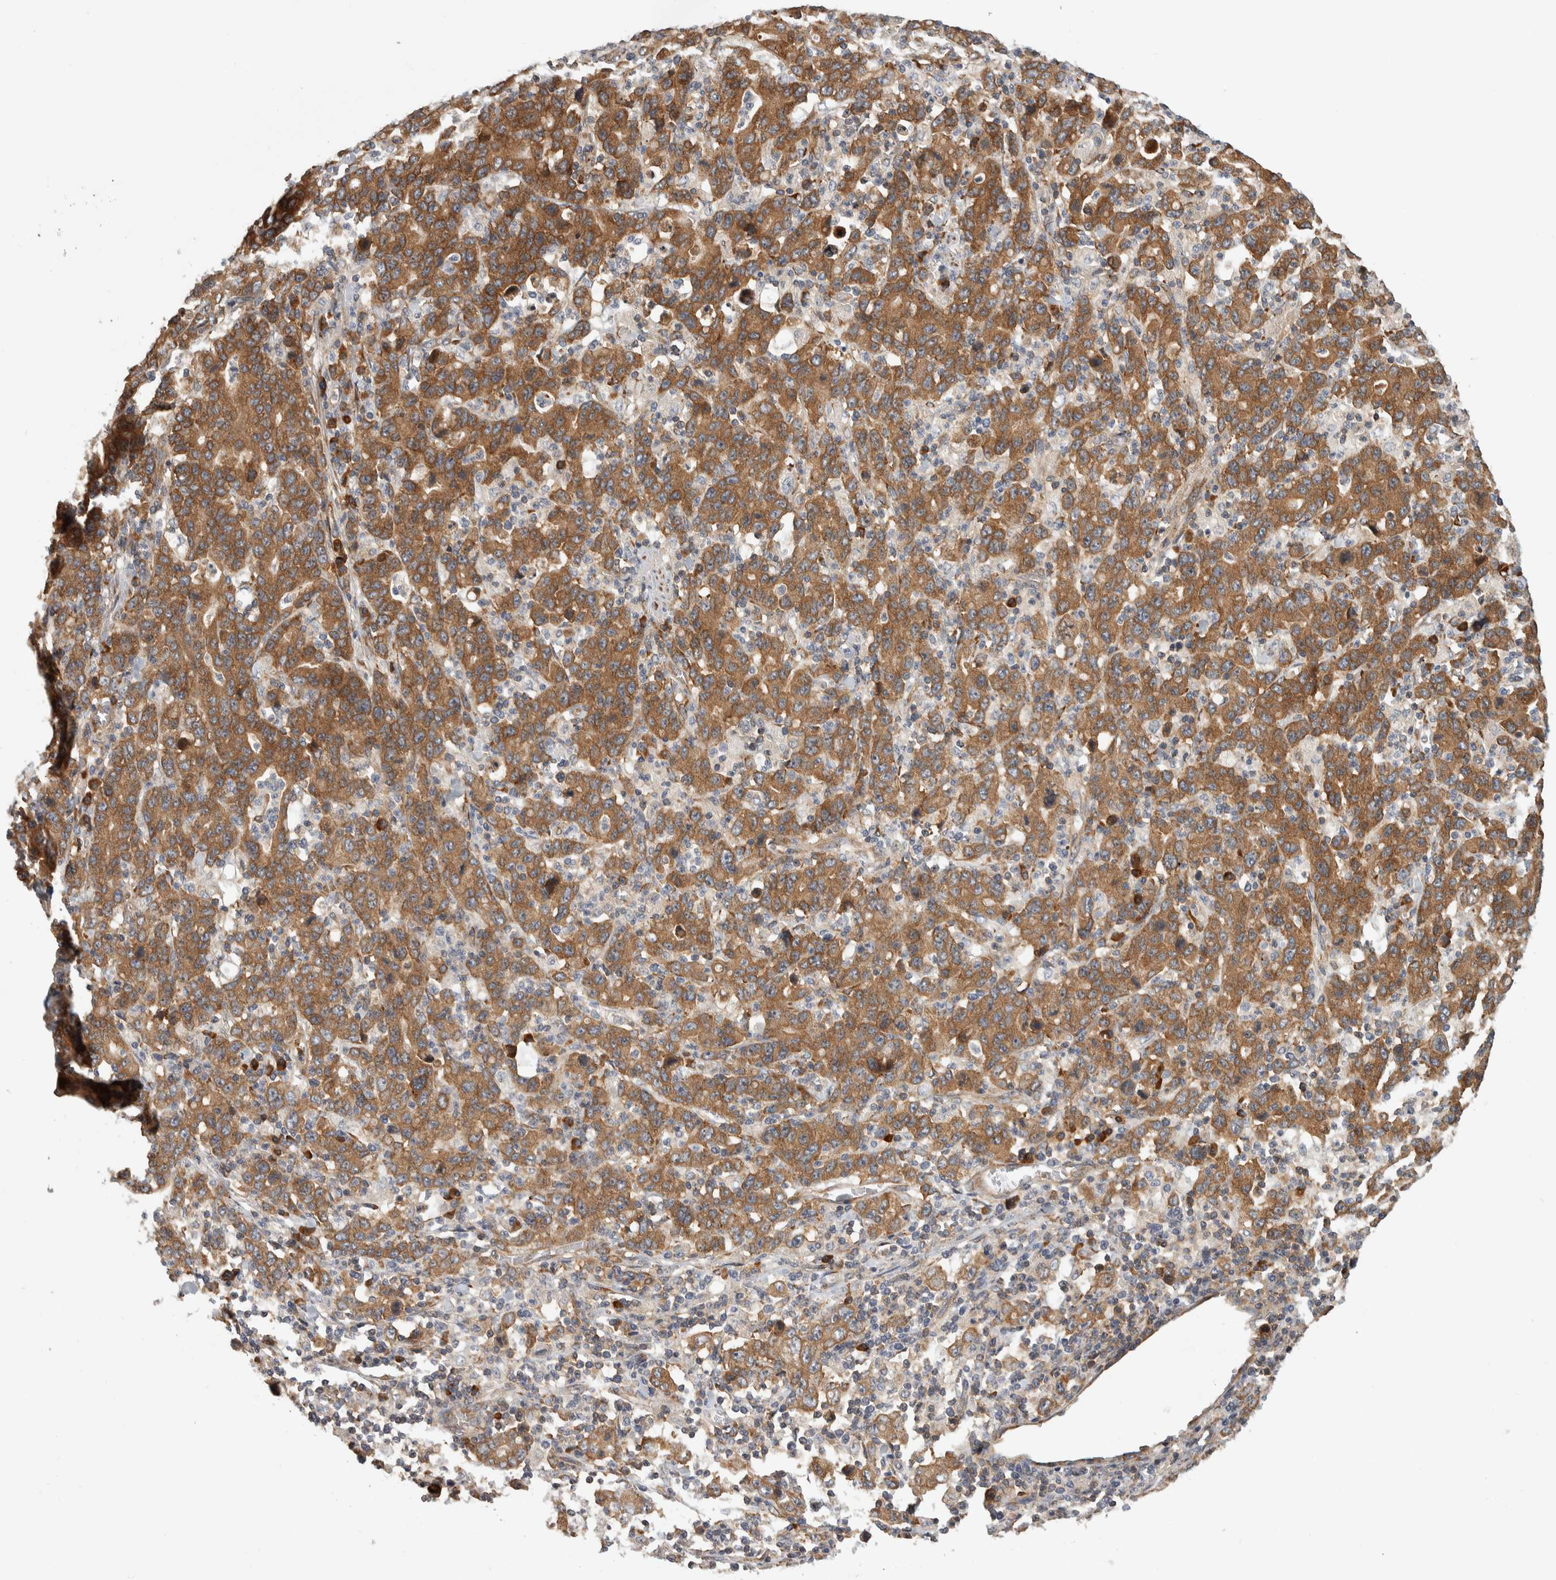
{"staining": {"intensity": "moderate", "quantity": ">75%", "location": "cytoplasmic/membranous"}, "tissue": "stomach cancer", "cell_type": "Tumor cells", "image_type": "cancer", "snomed": [{"axis": "morphology", "description": "Adenocarcinoma, NOS"}, {"axis": "topography", "description": "Stomach, upper"}], "caption": "This photomicrograph displays adenocarcinoma (stomach) stained with IHC to label a protein in brown. The cytoplasmic/membranous of tumor cells show moderate positivity for the protein. Nuclei are counter-stained blue.", "gene": "EIF3H", "patient": {"sex": "male", "age": 69}}